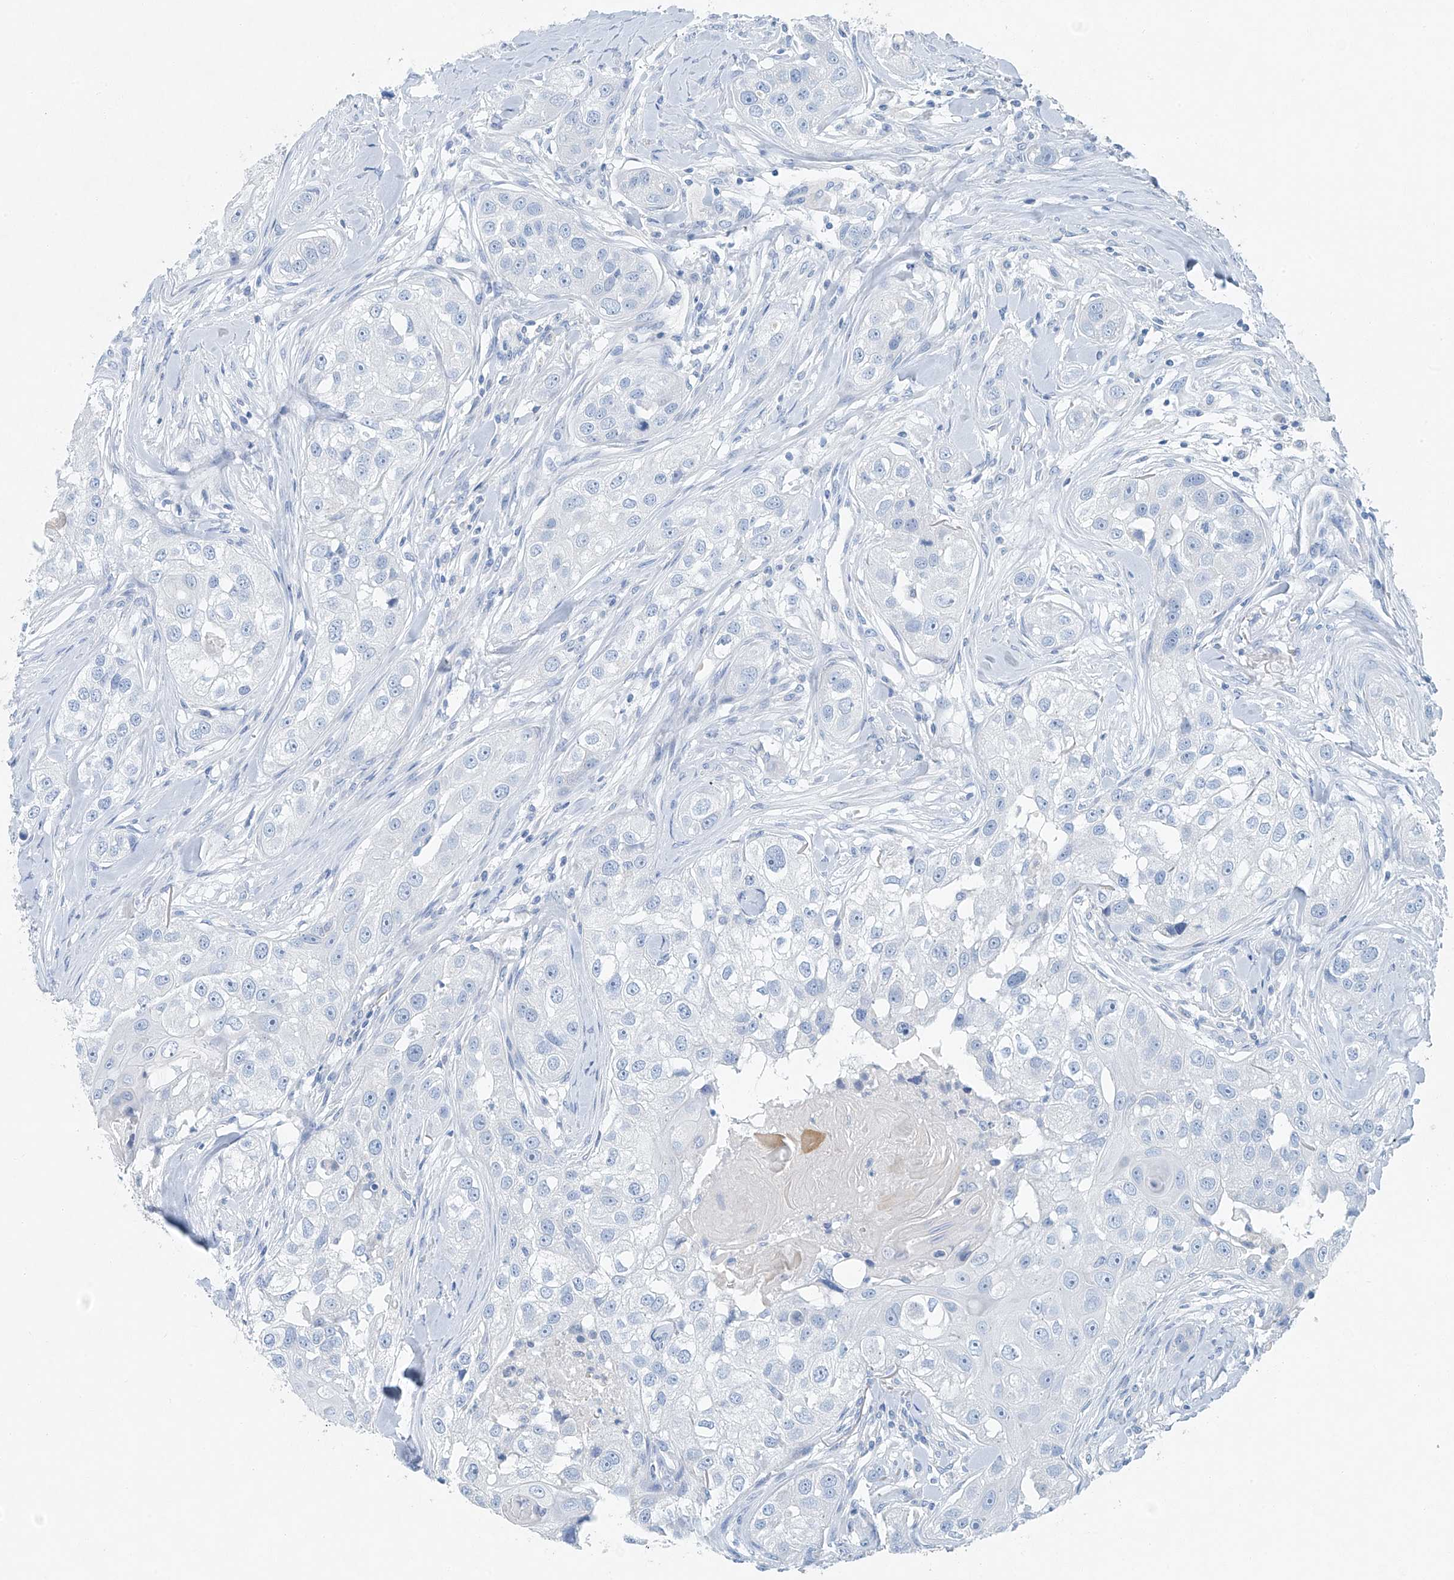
{"staining": {"intensity": "negative", "quantity": "none", "location": "none"}, "tissue": "head and neck cancer", "cell_type": "Tumor cells", "image_type": "cancer", "snomed": [{"axis": "morphology", "description": "Normal tissue, NOS"}, {"axis": "morphology", "description": "Squamous cell carcinoma, NOS"}, {"axis": "topography", "description": "Skeletal muscle"}, {"axis": "topography", "description": "Head-Neck"}], "caption": "Tumor cells are negative for brown protein staining in head and neck cancer. The staining is performed using DAB brown chromogen with nuclei counter-stained in using hematoxylin.", "gene": "C1orf87", "patient": {"sex": "male", "age": 51}}